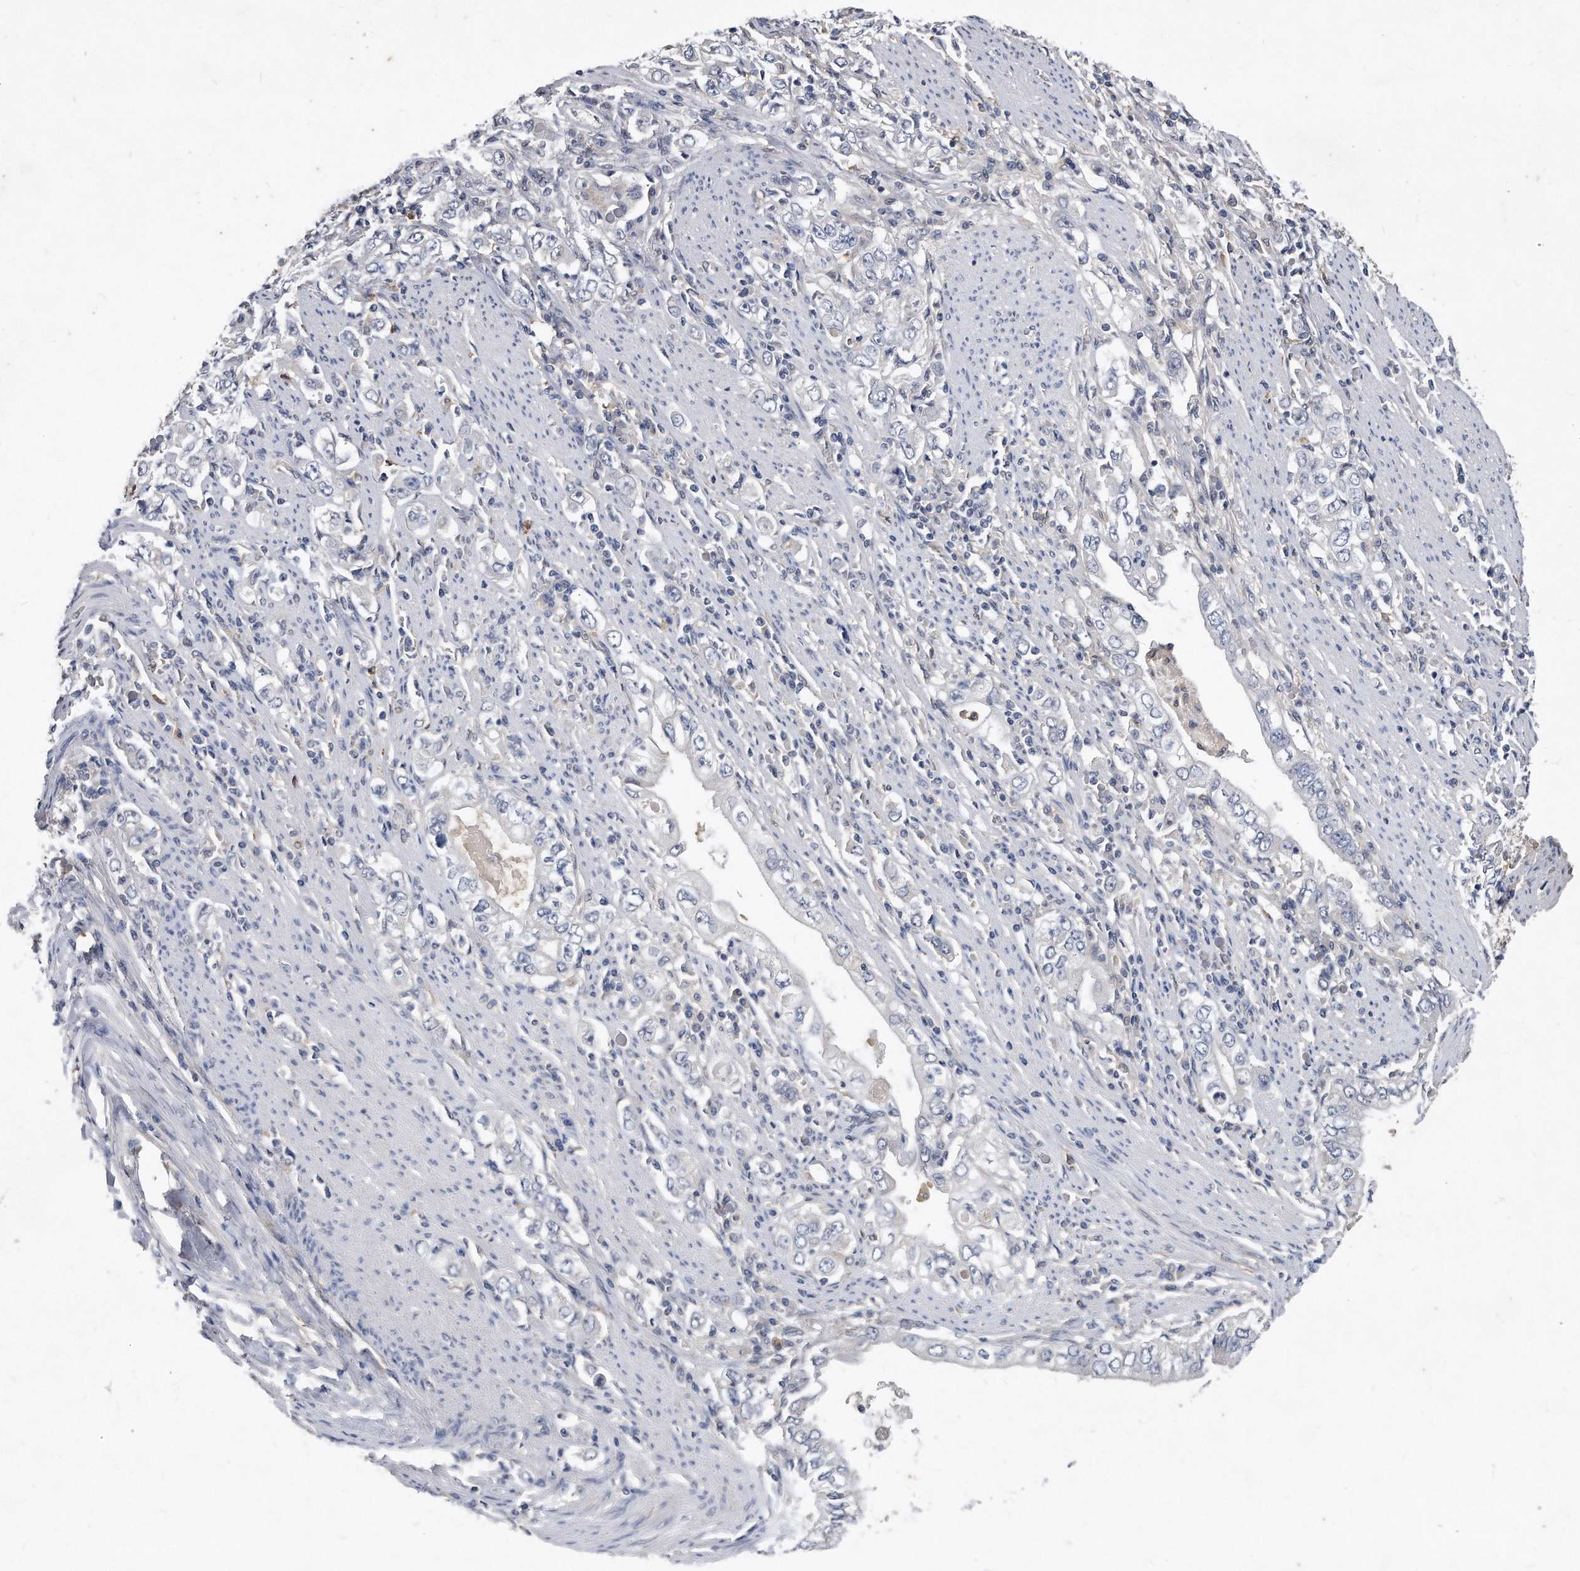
{"staining": {"intensity": "negative", "quantity": "none", "location": "none"}, "tissue": "stomach cancer", "cell_type": "Tumor cells", "image_type": "cancer", "snomed": [{"axis": "morphology", "description": "Adenocarcinoma, NOS"}, {"axis": "topography", "description": "Stomach, lower"}], "caption": "This is a micrograph of immunohistochemistry staining of stomach adenocarcinoma, which shows no staining in tumor cells.", "gene": "HOMER3", "patient": {"sex": "female", "age": 72}}